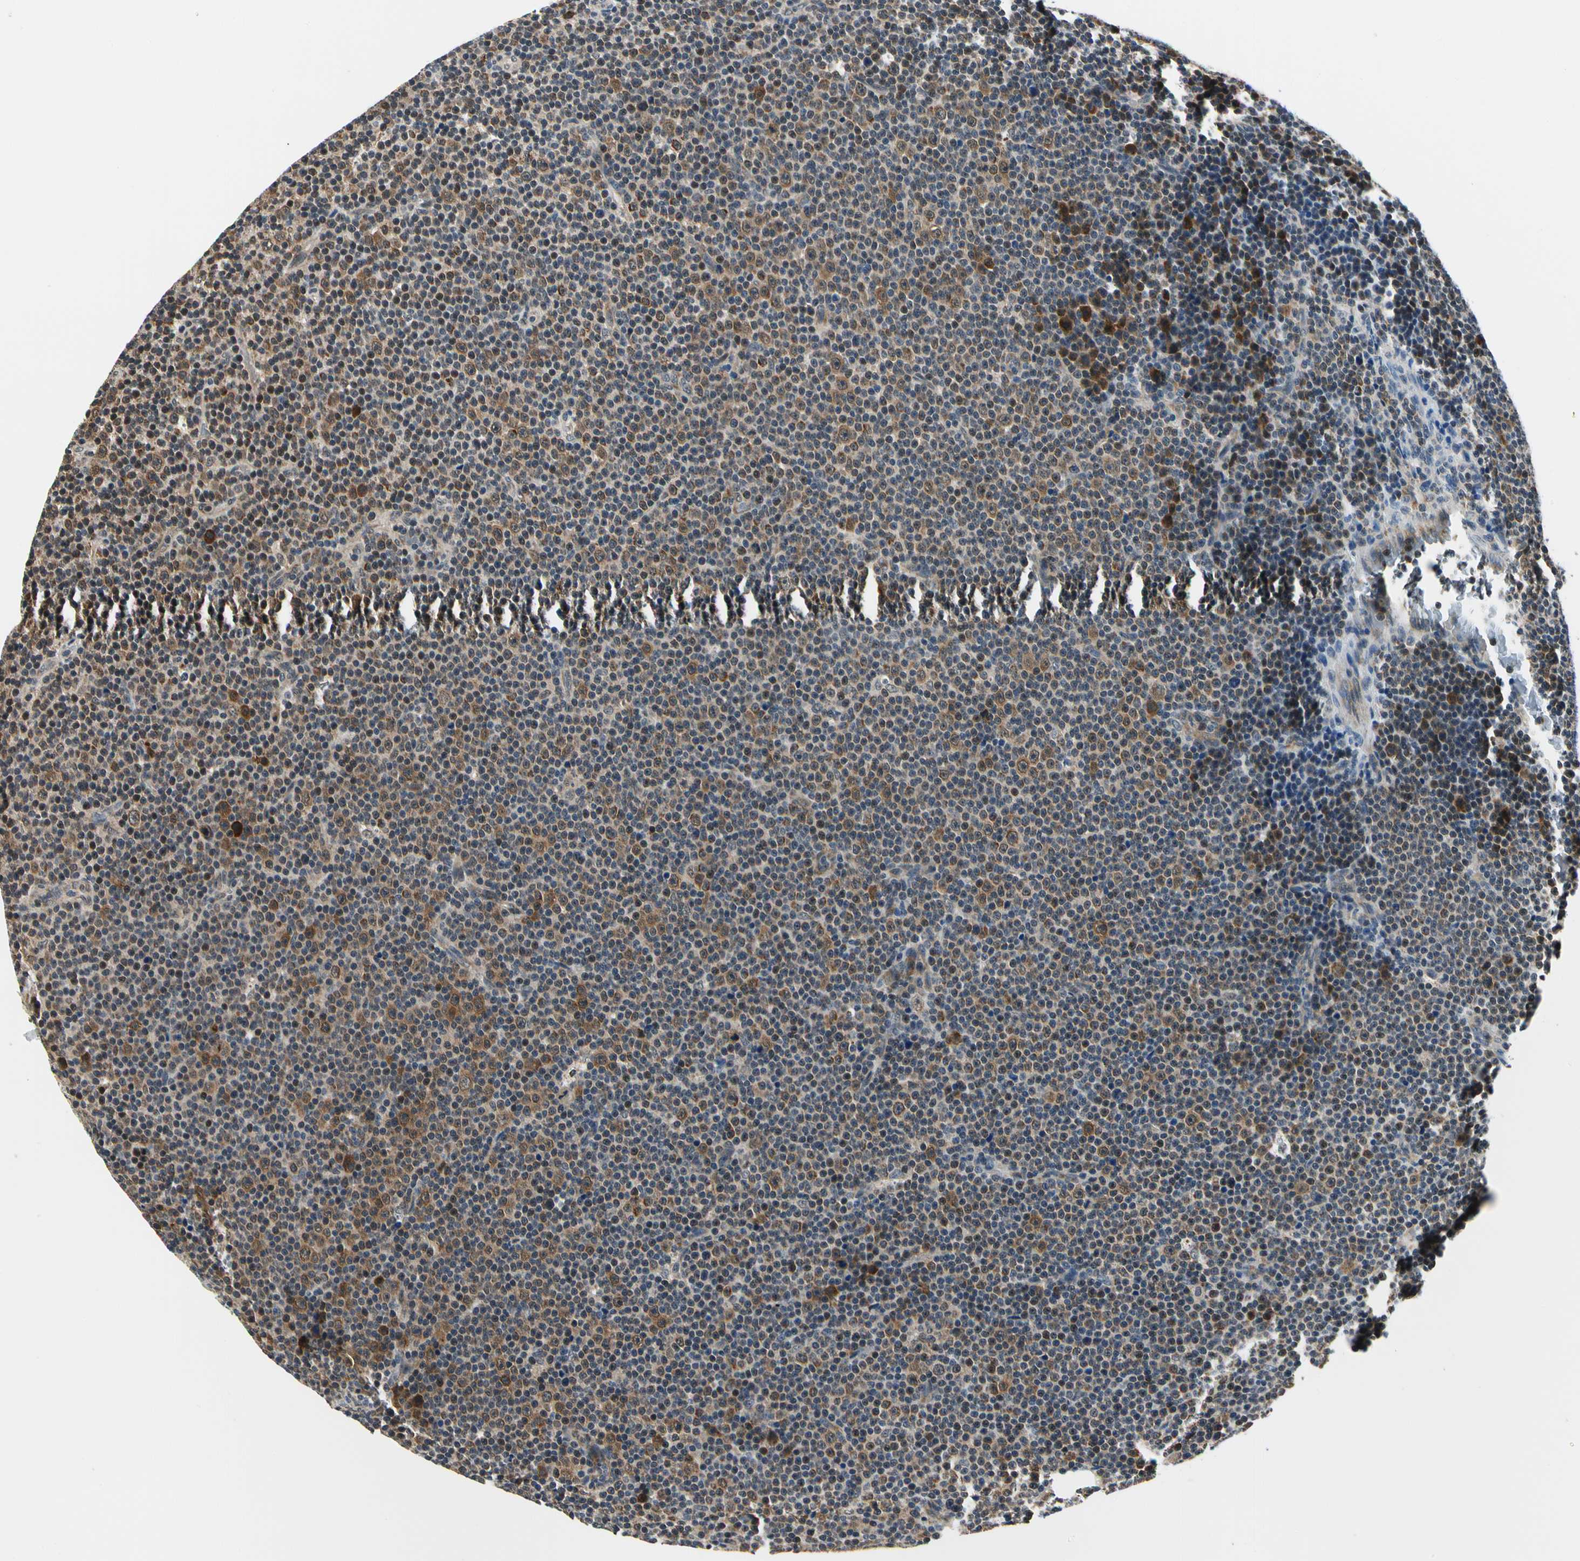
{"staining": {"intensity": "moderate", "quantity": "25%-75%", "location": "cytoplasmic/membranous"}, "tissue": "lymphoma", "cell_type": "Tumor cells", "image_type": "cancer", "snomed": [{"axis": "morphology", "description": "Malignant lymphoma, non-Hodgkin's type, Low grade"}, {"axis": "topography", "description": "Lymph node"}], "caption": "Protein staining by IHC reveals moderate cytoplasmic/membranous expression in about 25%-75% of tumor cells in low-grade malignant lymphoma, non-Hodgkin's type.", "gene": "PDK2", "patient": {"sex": "female", "age": 67}}